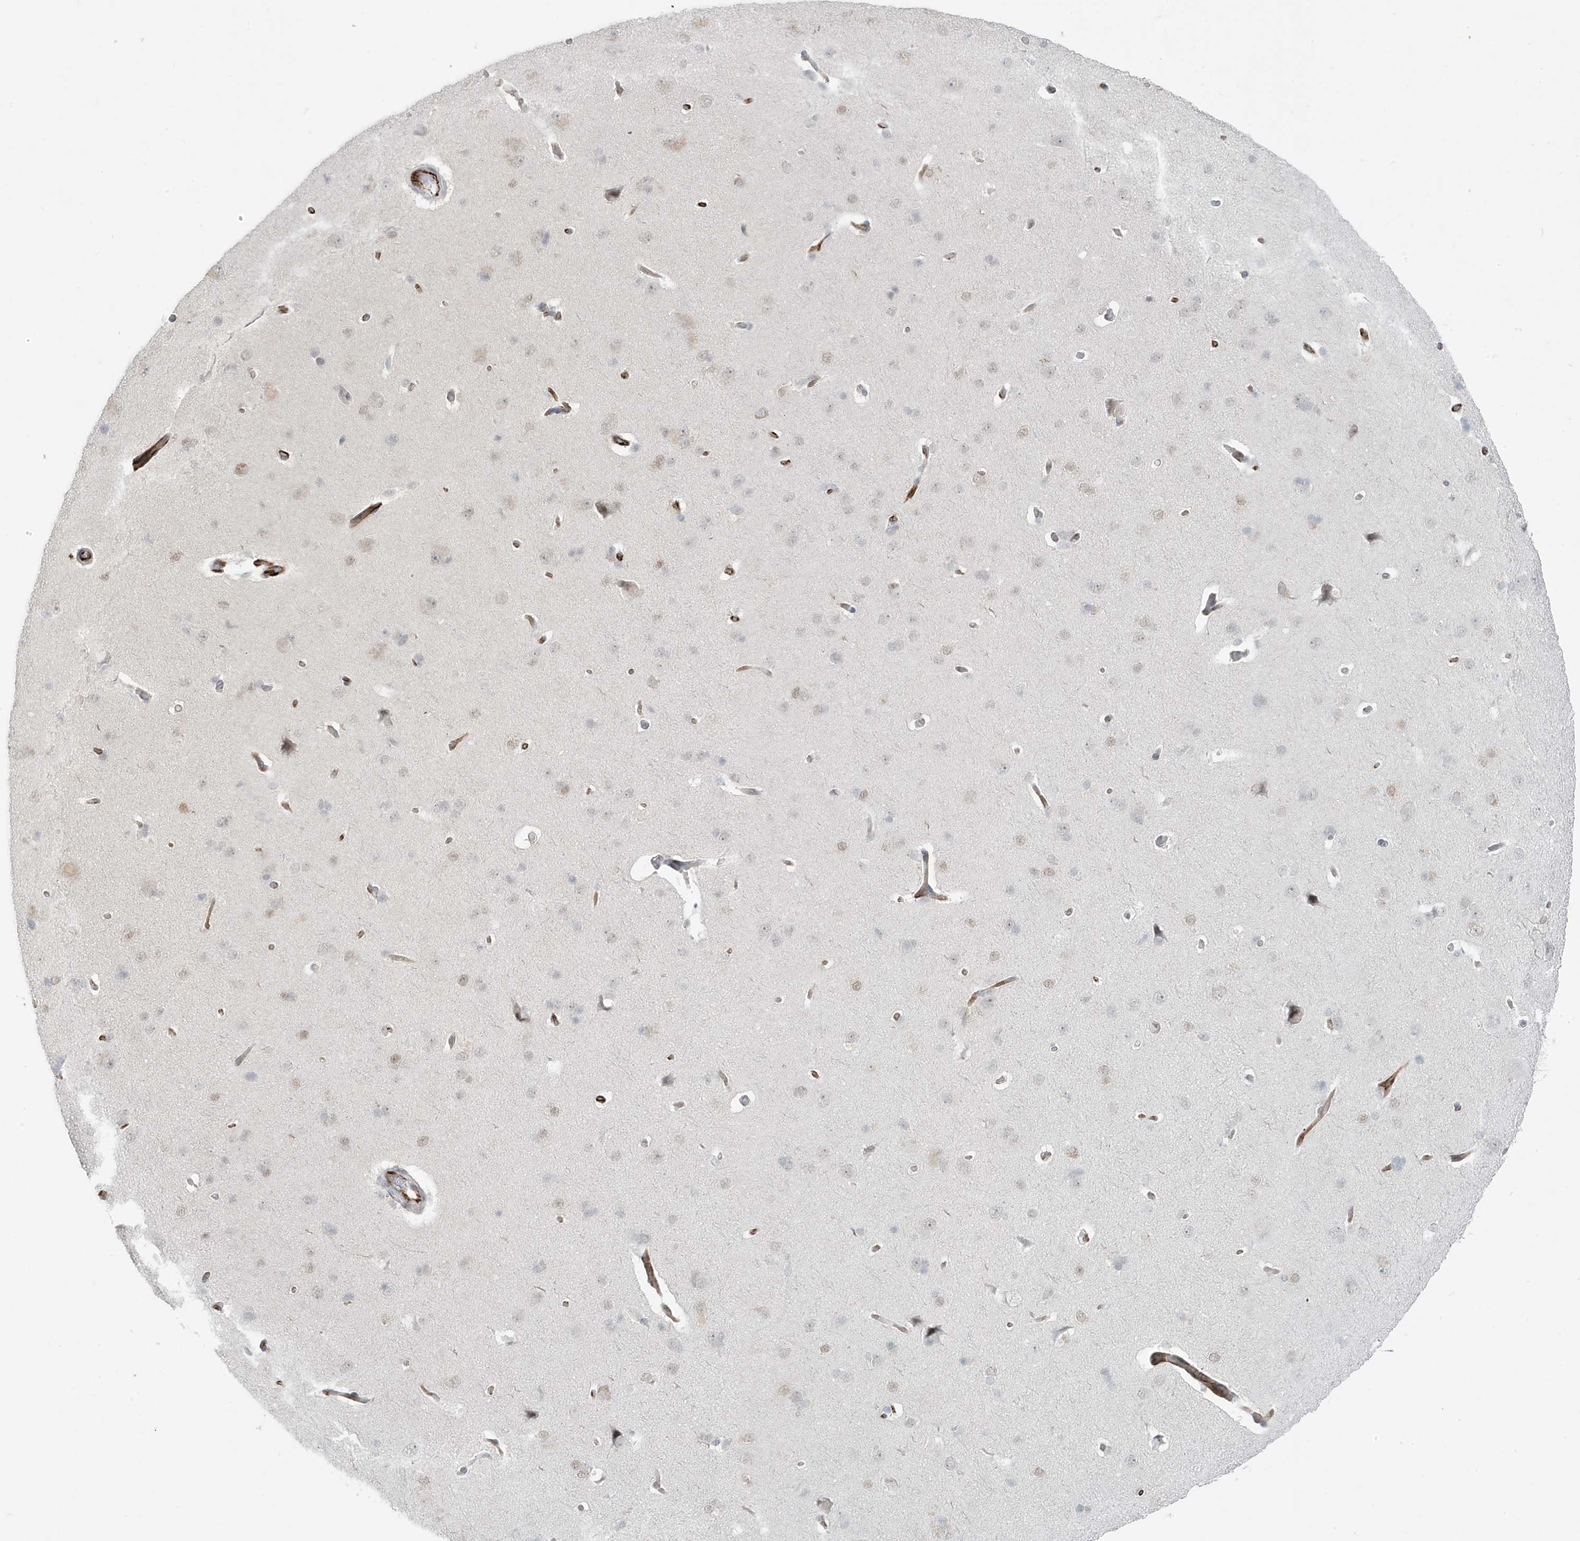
{"staining": {"intensity": "moderate", "quantity": ">75%", "location": "cytoplasmic/membranous"}, "tissue": "cerebral cortex", "cell_type": "Endothelial cells", "image_type": "normal", "snomed": [{"axis": "morphology", "description": "Normal tissue, NOS"}, {"axis": "topography", "description": "Cerebral cortex"}], "caption": "IHC staining of benign cerebral cortex, which exhibits medium levels of moderate cytoplasmic/membranous expression in about >75% of endothelial cells indicating moderate cytoplasmic/membranous protein positivity. The staining was performed using DAB (brown) for protein detection and nuclei were counterstained in hematoxylin (blue).", "gene": "ADAMTSL3", "patient": {"sex": "male", "age": 62}}